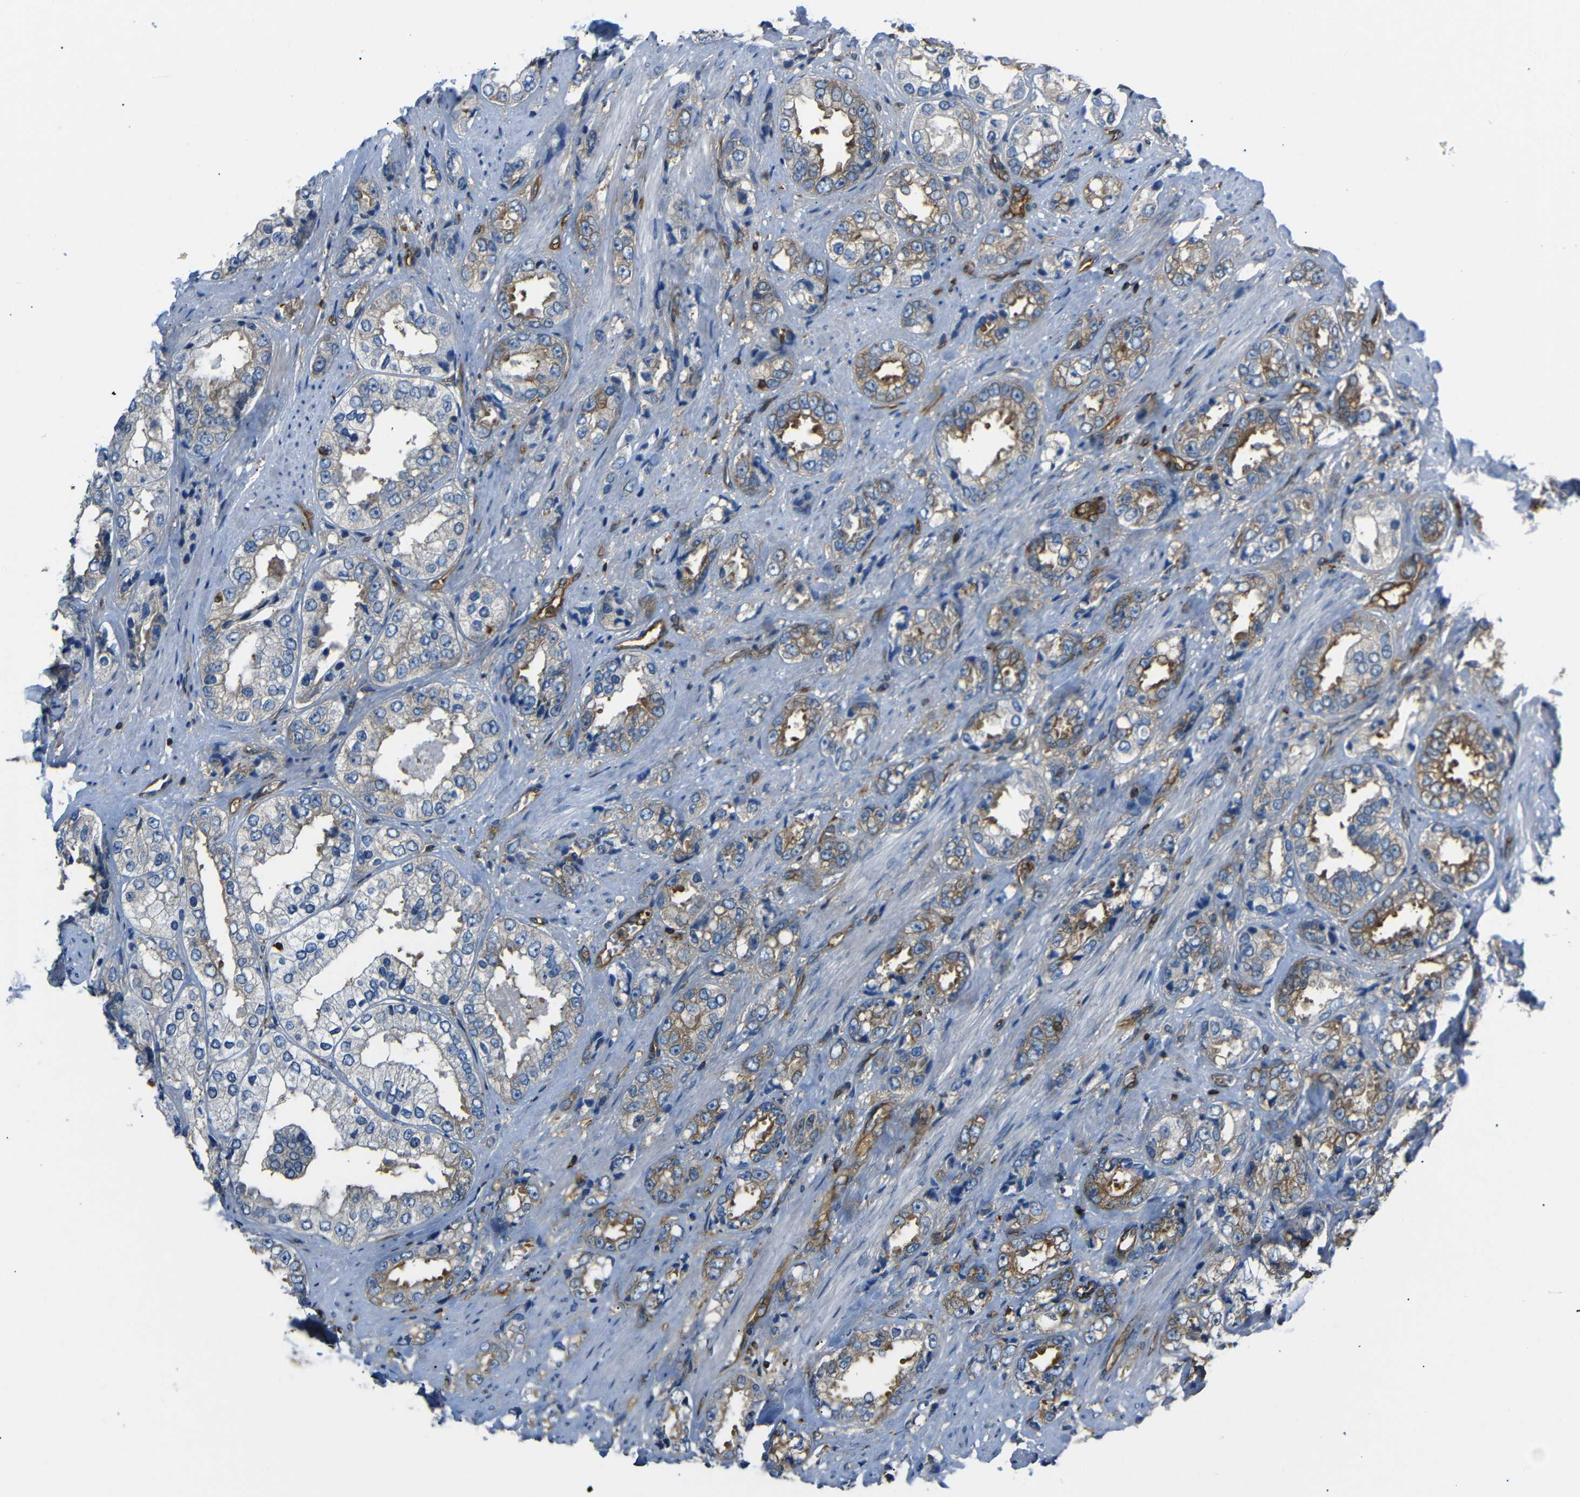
{"staining": {"intensity": "moderate", "quantity": ">75%", "location": "cytoplasmic/membranous"}, "tissue": "prostate cancer", "cell_type": "Tumor cells", "image_type": "cancer", "snomed": [{"axis": "morphology", "description": "Adenocarcinoma, High grade"}, {"axis": "topography", "description": "Prostate"}], "caption": "Immunohistochemistry (IHC) image of neoplastic tissue: prostate cancer stained using immunohistochemistry displays medium levels of moderate protein expression localized specifically in the cytoplasmic/membranous of tumor cells, appearing as a cytoplasmic/membranous brown color.", "gene": "ARHGEF1", "patient": {"sex": "male", "age": 61}}